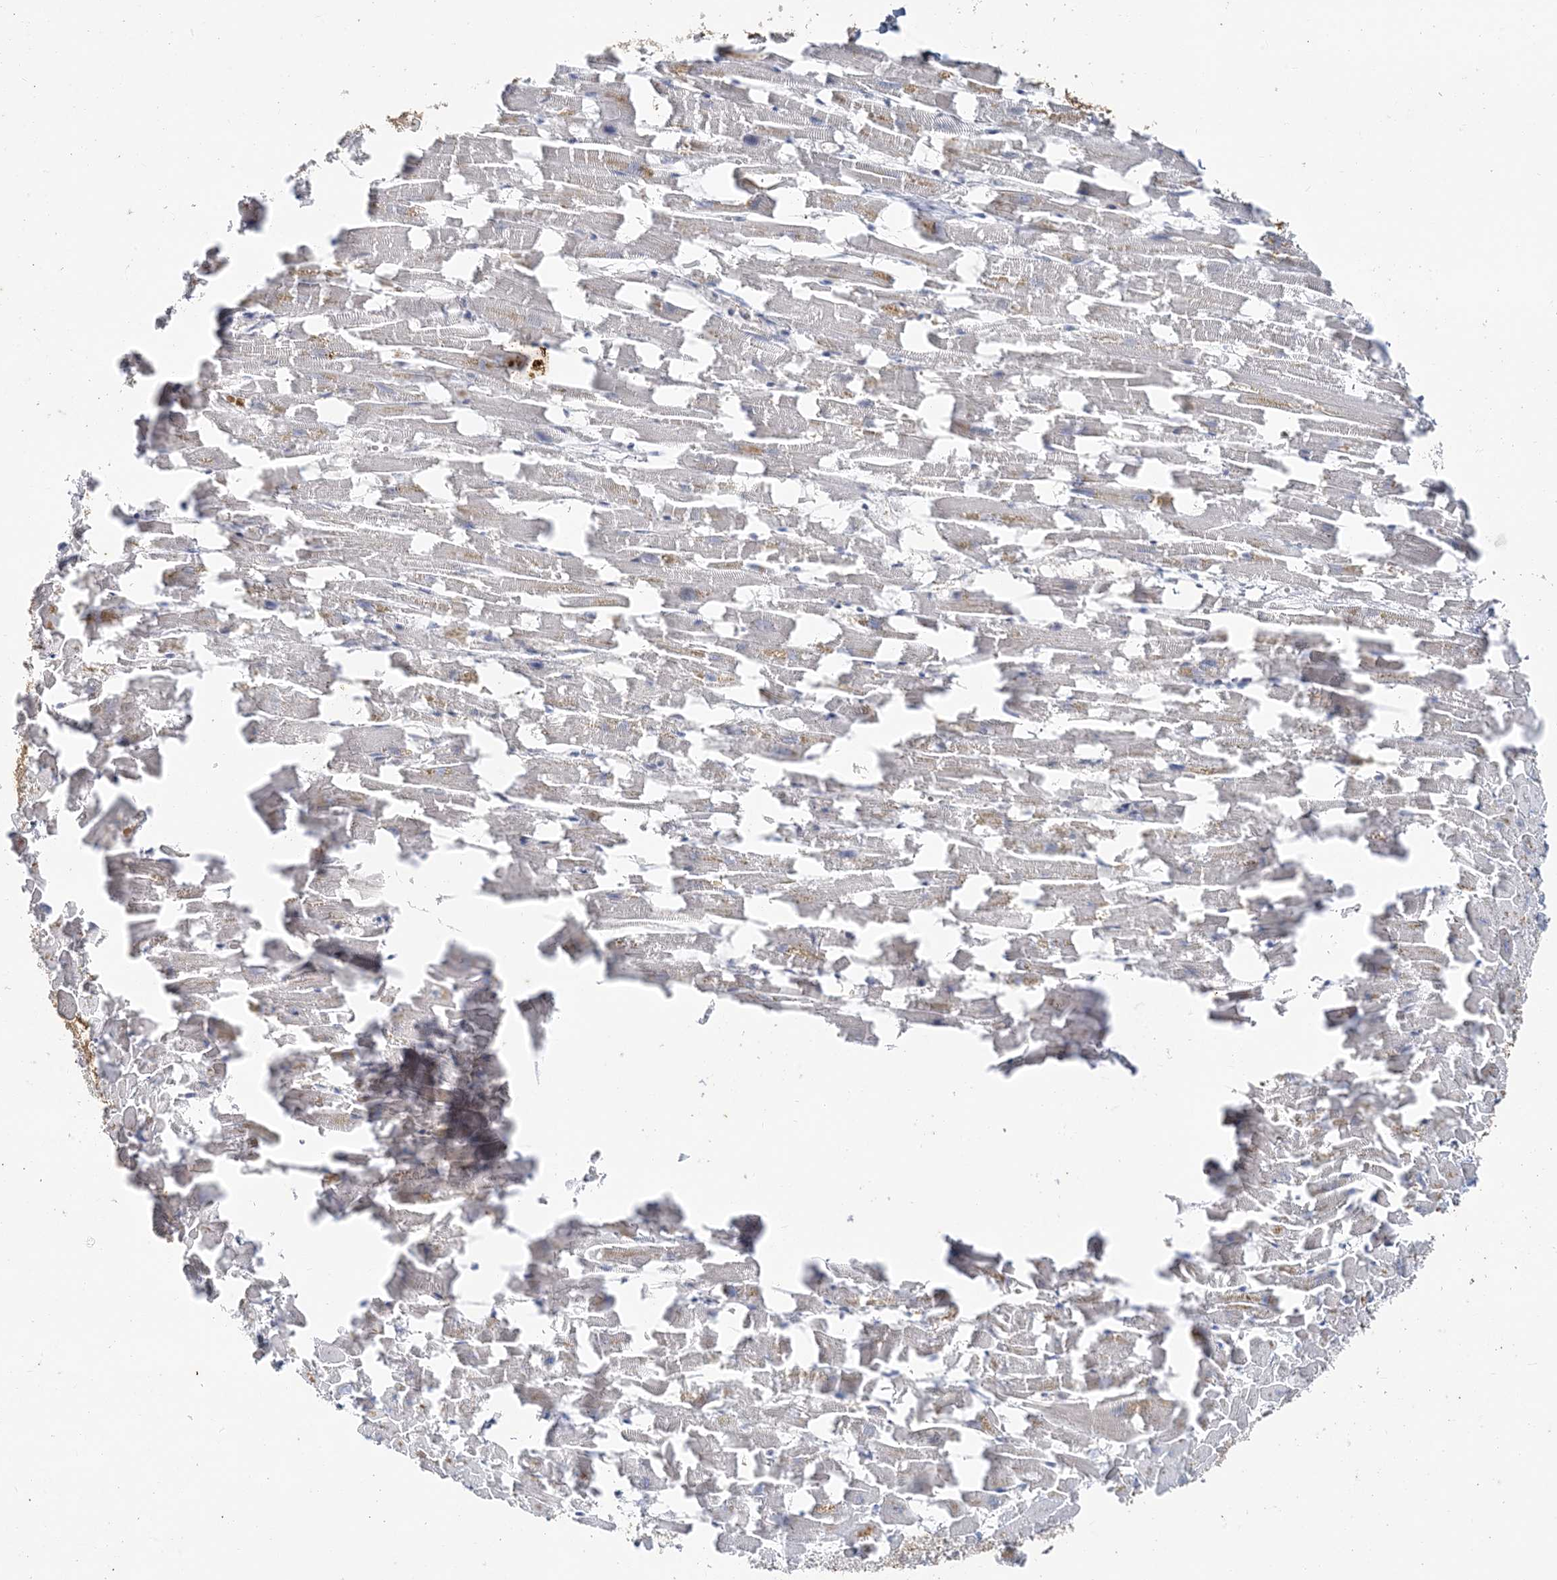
{"staining": {"intensity": "weak", "quantity": "<25%", "location": "nuclear"}, "tissue": "heart muscle", "cell_type": "Cardiomyocytes", "image_type": "normal", "snomed": [{"axis": "morphology", "description": "Normal tissue, NOS"}, {"axis": "topography", "description": "Heart"}], "caption": "Immunohistochemistry photomicrograph of unremarkable heart muscle: human heart muscle stained with DAB (3,3'-diaminobenzidine) reveals no significant protein expression in cardiomyocytes.", "gene": "LEXM", "patient": {"sex": "female", "age": 64}}